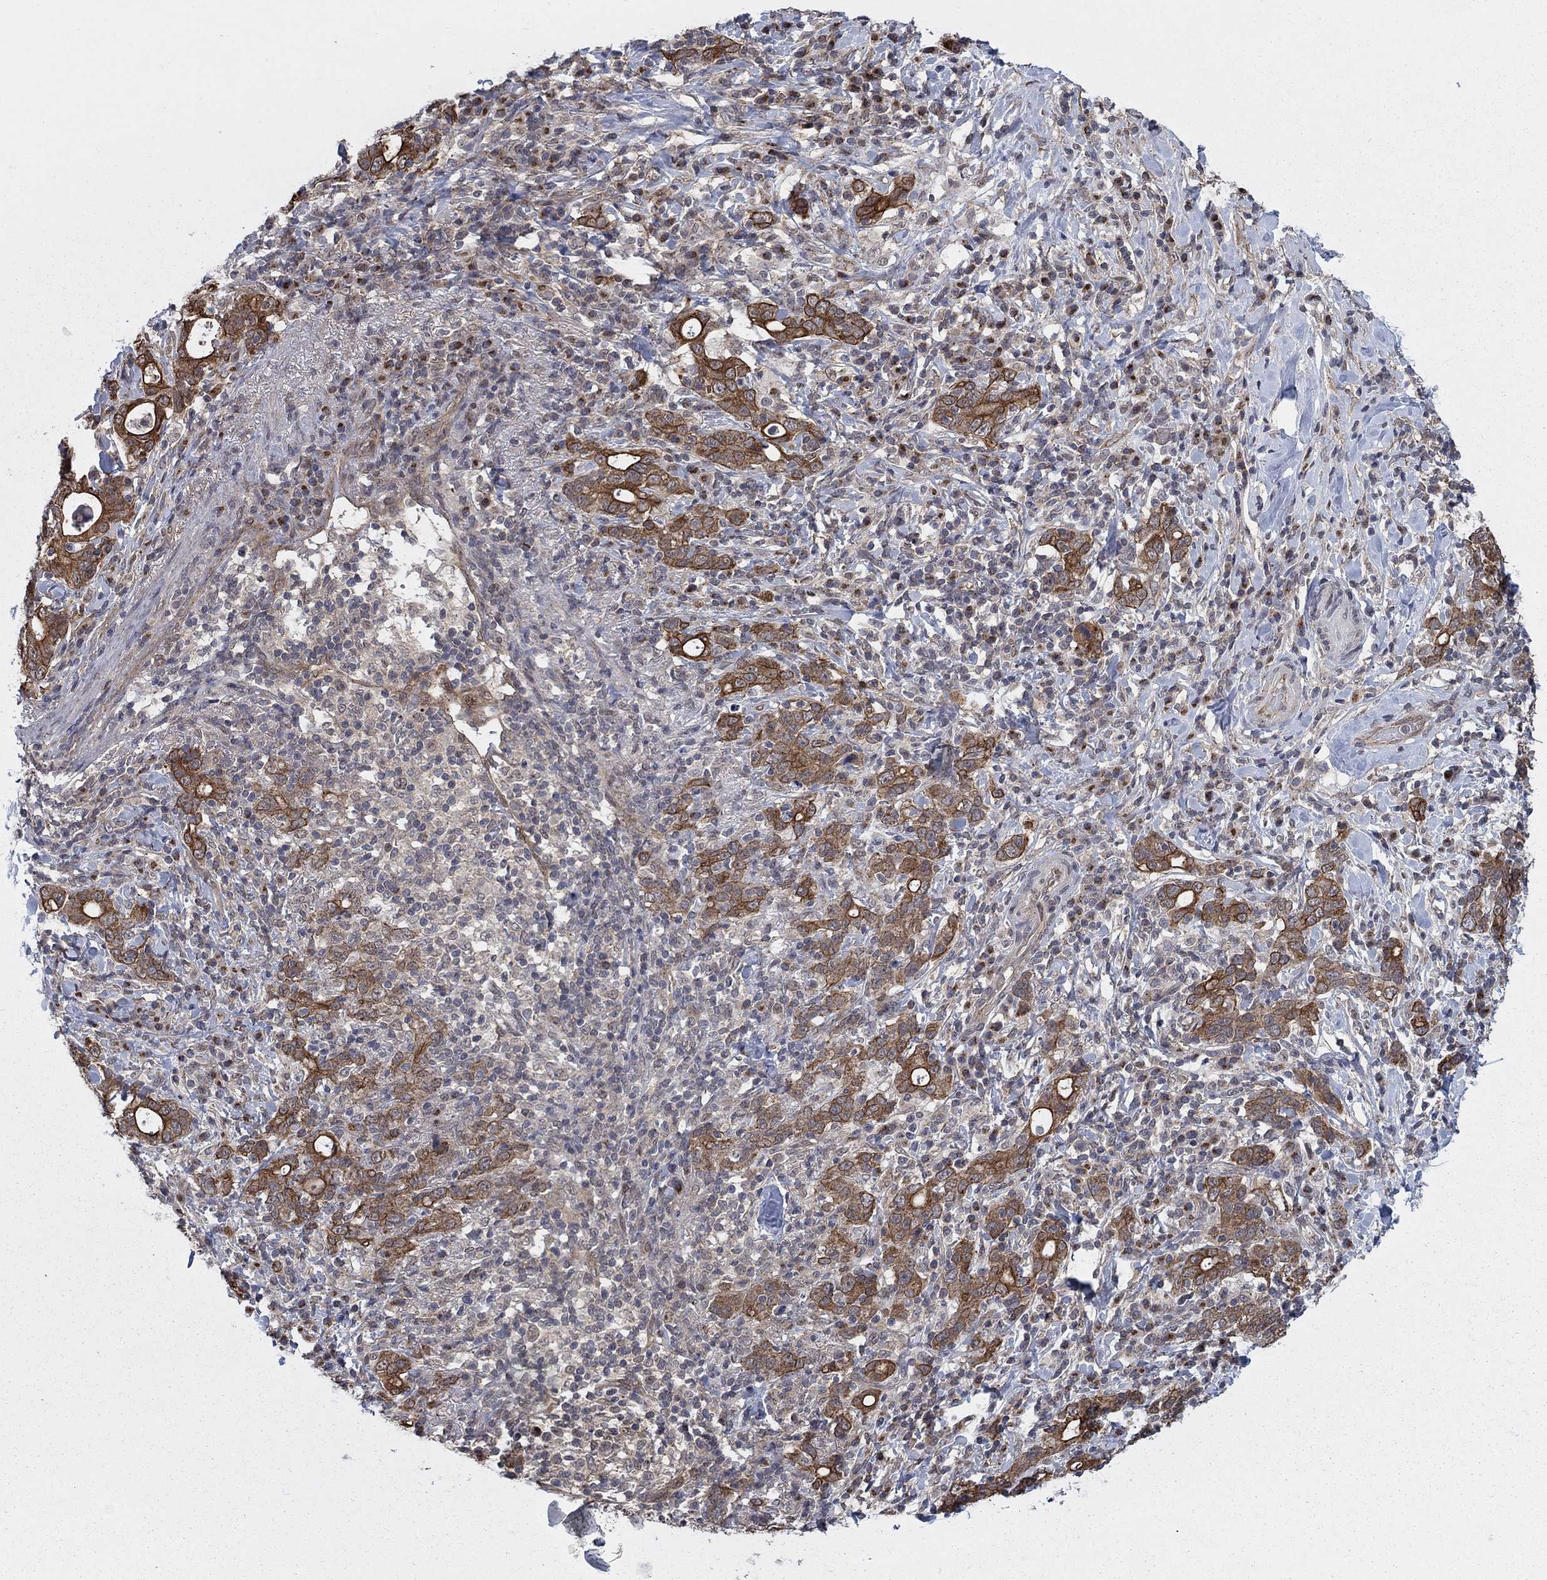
{"staining": {"intensity": "strong", "quantity": "25%-75%", "location": "cytoplasmic/membranous"}, "tissue": "stomach cancer", "cell_type": "Tumor cells", "image_type": "cancer", "snomed": [{"axis": "morphology", "description": "Adenocarcinoma, NOS"}, {"axis": "topography", "description": "Stomach"}], "caption": "Protein staining displays strong cytoplasmic/membranous expression in about 25%-75% of tumor cells in adenocarcinoma (stomach).", "gene": "SH3RF1", "patient": {"sex": "male", "age": 79}}